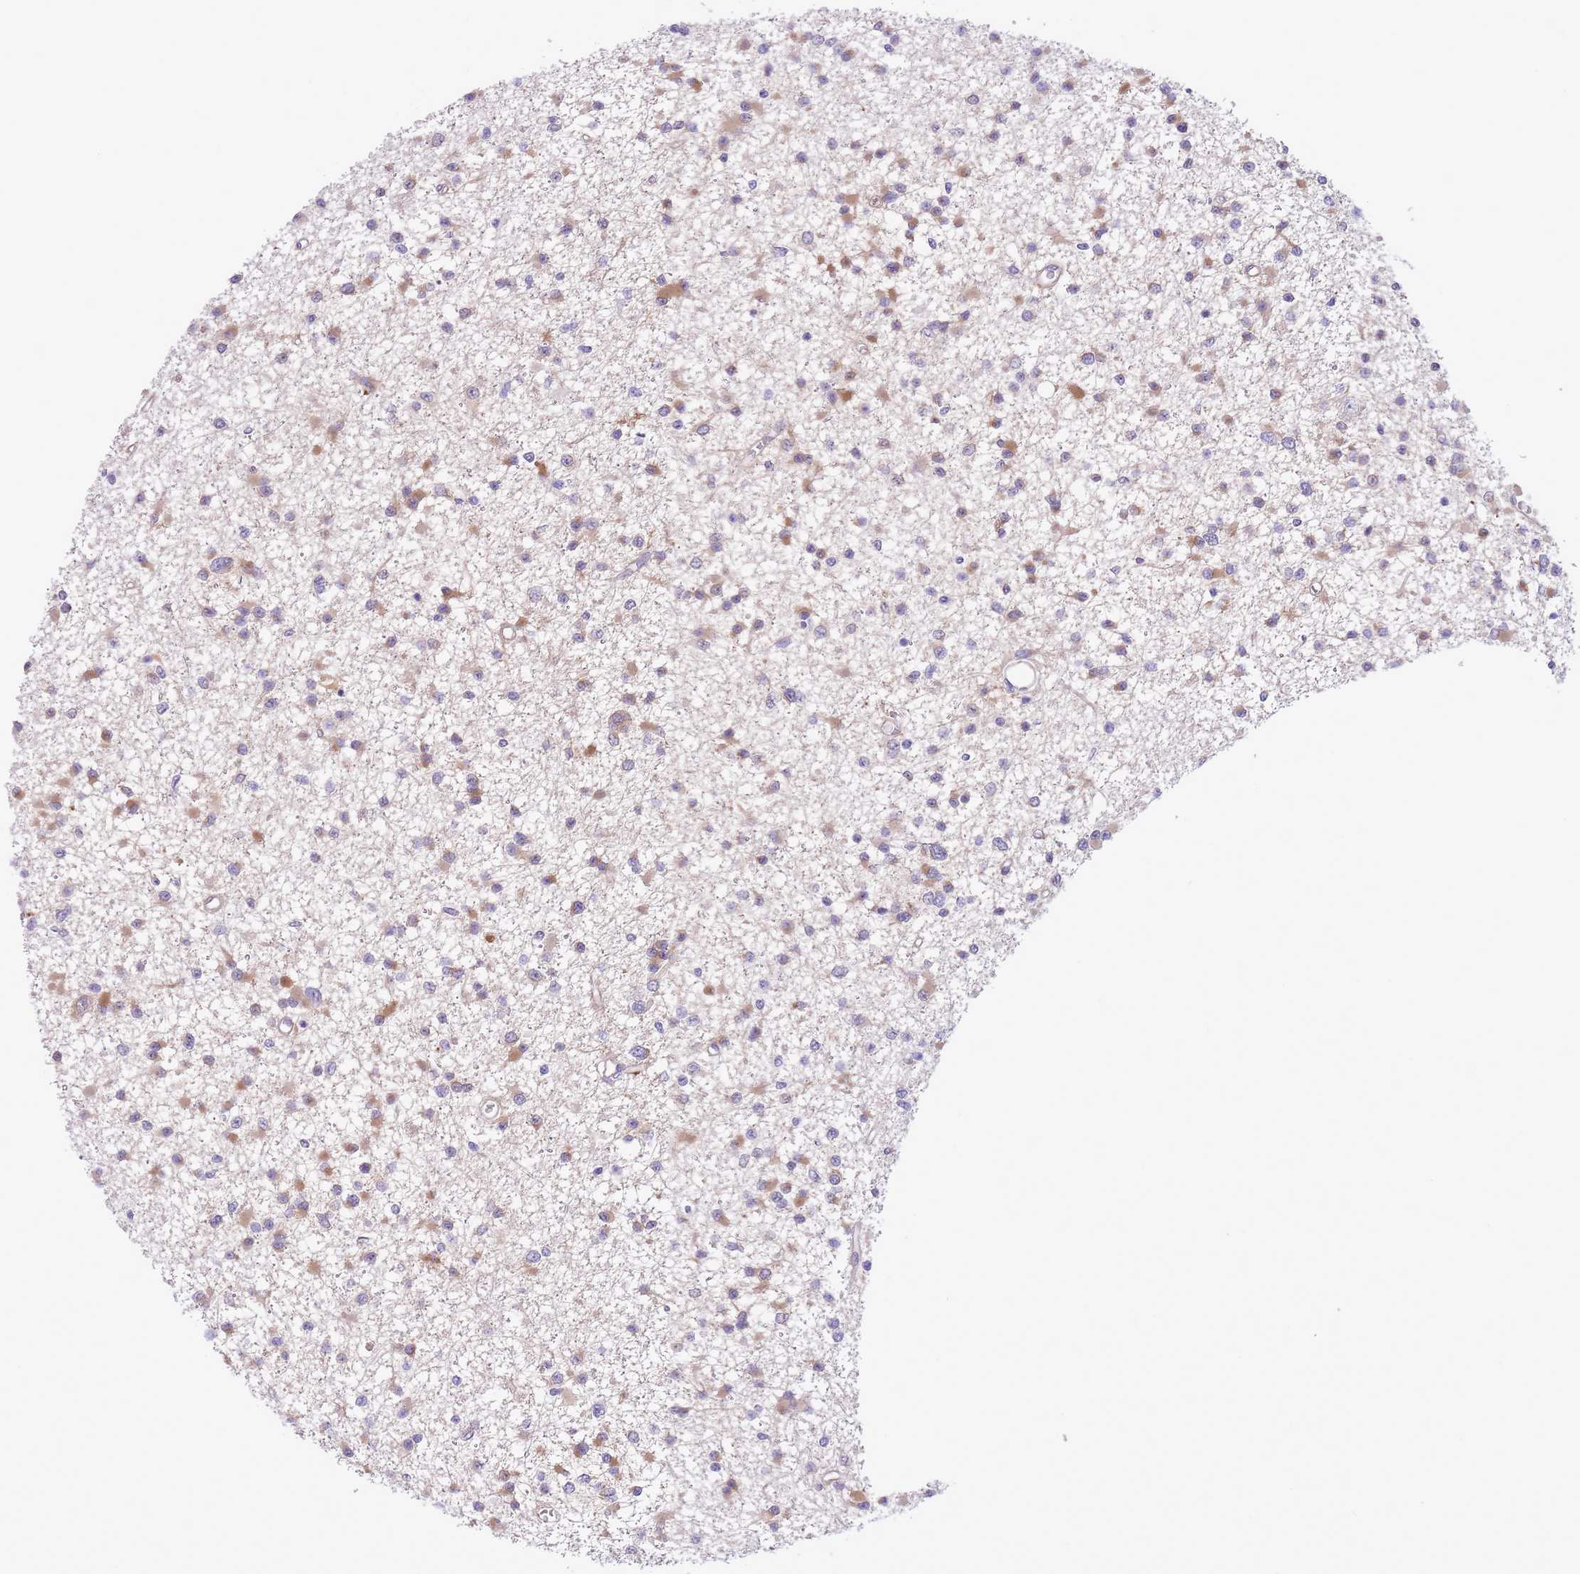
{"staining": {"intensity": "moderate", "quantity": "25%-75%", "location": "cytoplasmic/membranous"}, "tissue": "glioma", "cell_type": "Tumor cells", "image_type": "cancer", "snomed": [{"axis": "morphology", "description": "Glioma, malignant, Low grade"}, {"axis": "topography", "description": "Brain"}], "caption": "Protein staining by IHC displays moderate cytoplasmic/membranous expression in approximately 25%-75% of tumor cells in glioma. Immunohistochemistry (ihc) stains the protein in brown and the nuclei are stained blue.", "gene": "WWOX", "patient": {"sex": "female", "age": 22}}